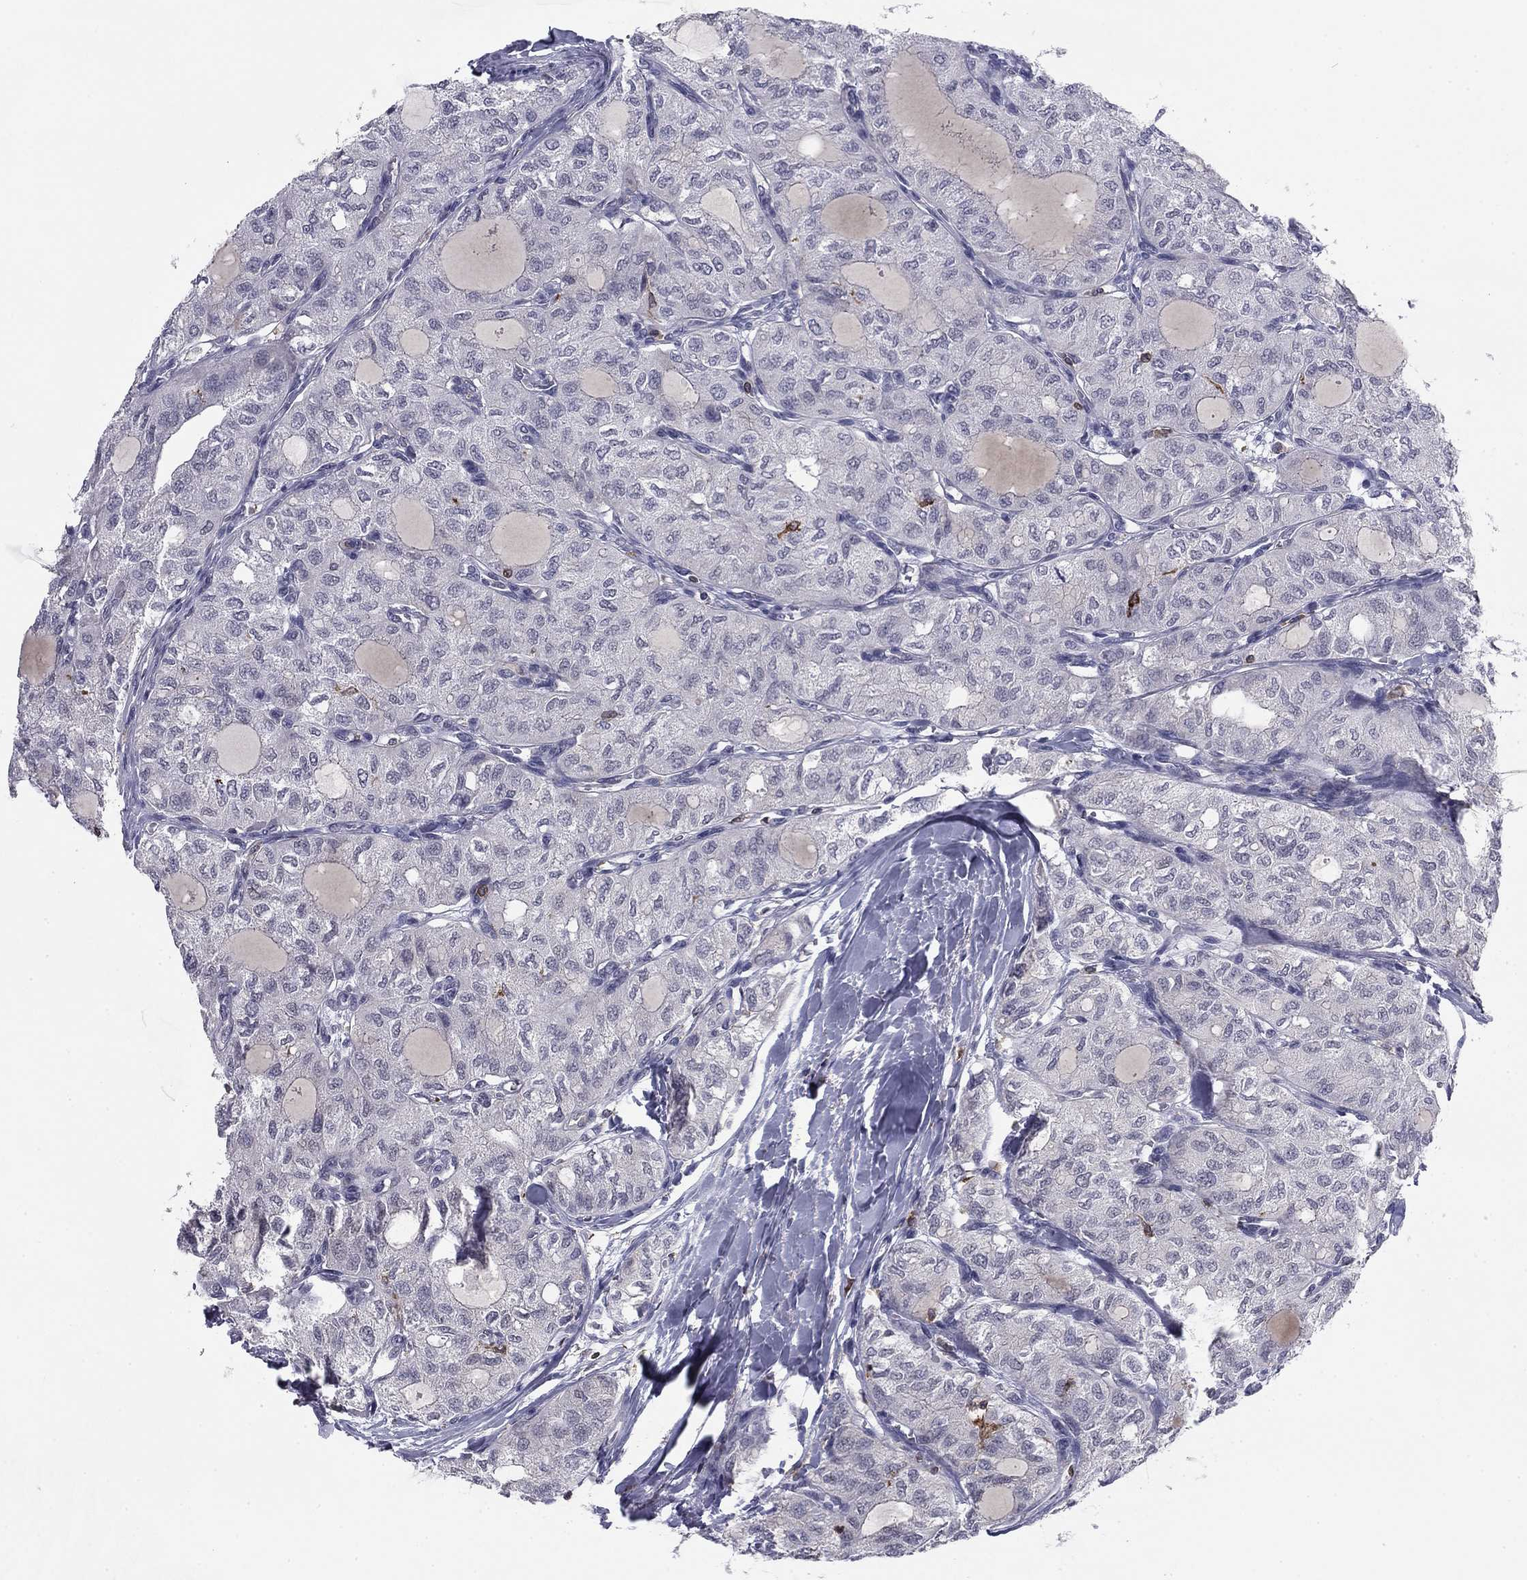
{"staining": {"intensity": "negative", "quantity": "none", "location": "none"}, "tissue": "thyroid cancer", "cell_type": "Tumor cells", "image_type": "cancer", "snomed": [{"axis": "morphology", "description": "Follicular adenoma carcinoma, NOS"}, {"axis": "topography", "description": "Thyroid gland"}], "caption": "IHC of human follicular adenoma carcinoma (thyroid) shows no expression in tumor cells.", "gene": "PLCB2", "patient": {"sex": "male", "age": 75}}